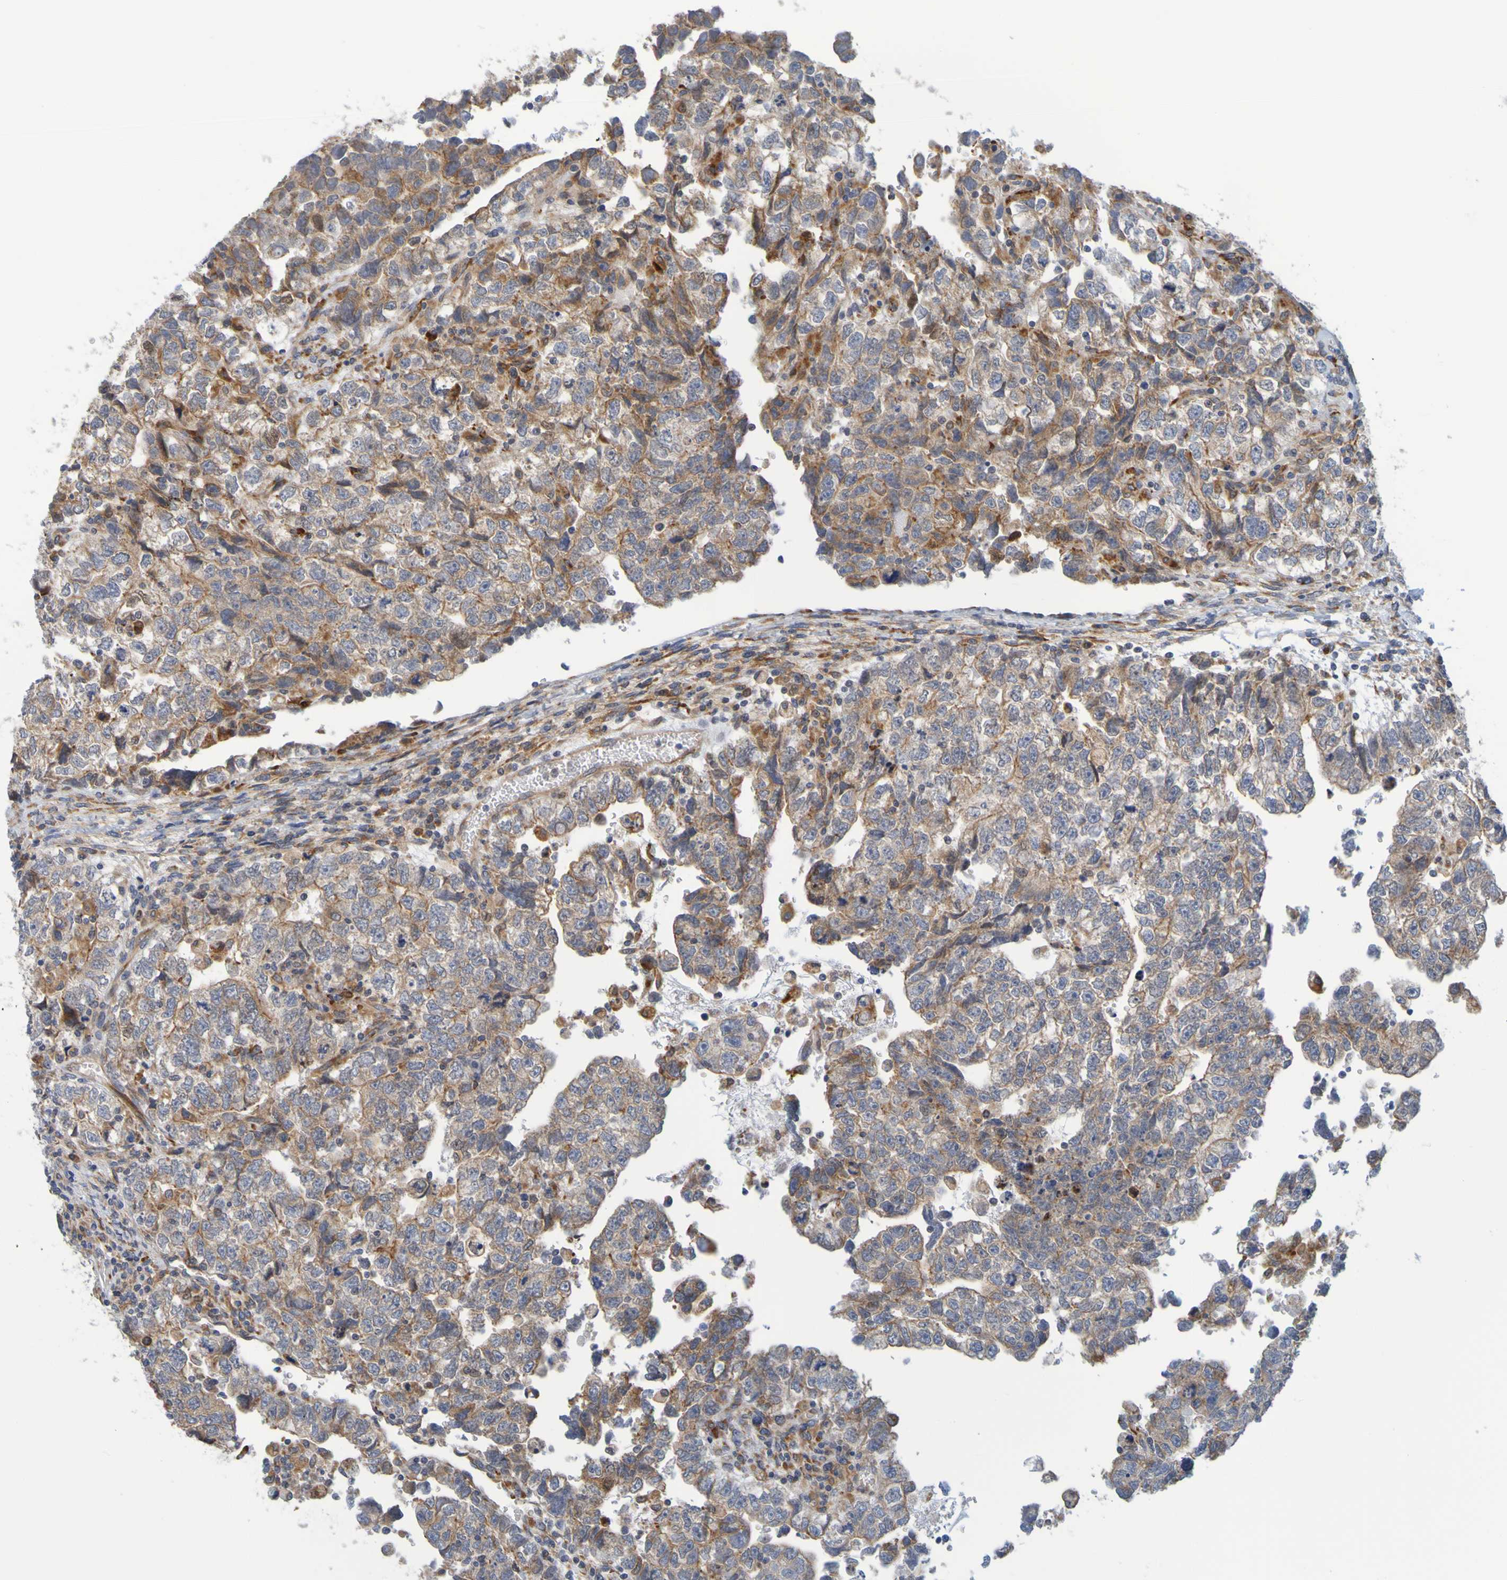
{"staining": {"intensity": "moderate", "quantity": ">75%", "location": "cytoplasmic/membranous"}, "tissue": "testis cancer", "cell_type": "Tumor cells", "image_type": "cancer", "snomed": [{"axis": "morphology", "description": "Carcinoma, Embryonal, NOS"}, {"axis": "topography", "description": "Testis"}], "caption": "Immunohistochemistry (DAB) staining of embryonal carcinoma (testis) displays moderate cytoplasmic/membranous protein positivity in about >75% of tumor cells. Using DAB (3,3'-diaminobenzidine) (brown) and hematoxylin (blue) stains, captured at high magnification using brightfield microscopy.", "gene": "SIL1", "patient": {"sex": "male", "age": 36}}